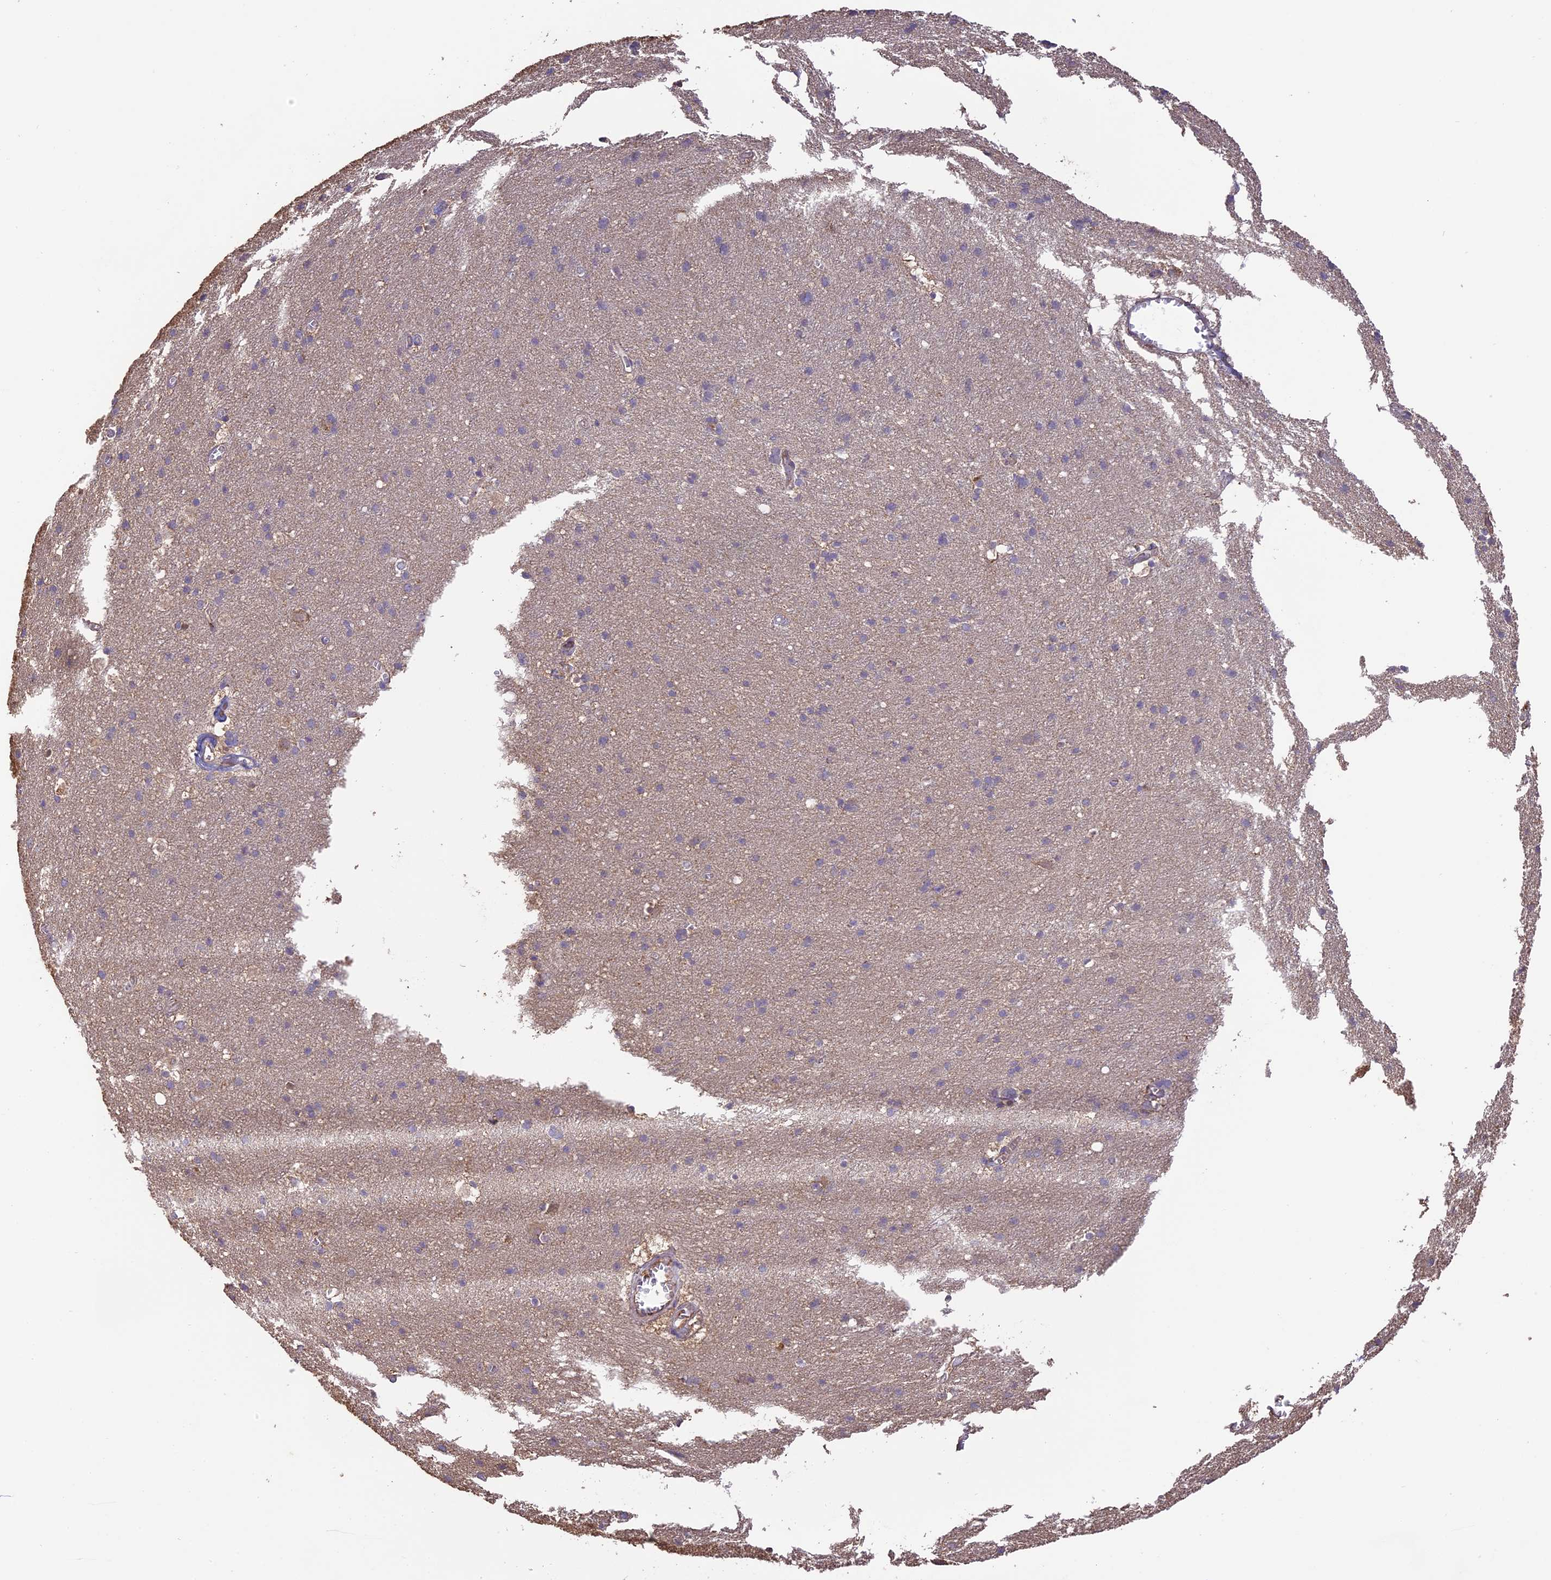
{"staining": {"intensity": "negative", "quantity": "none", "location": "none"}, "tissue": "cerebral cortex", "cell_type": "Endothelial cells", "image_type": "normal", "snomed": [{"axis": "morphology", "description": "Normal tissue, NOS"}, {"axis": "topography", "description": "Cerebral cortex"}], "caption": "Micrograph shows no significant protein staining in endothelial cells of unremarkable cerebral cortex.", "gene": "ARHGAP19", "patient": {"sex": "male", "age": 54}}